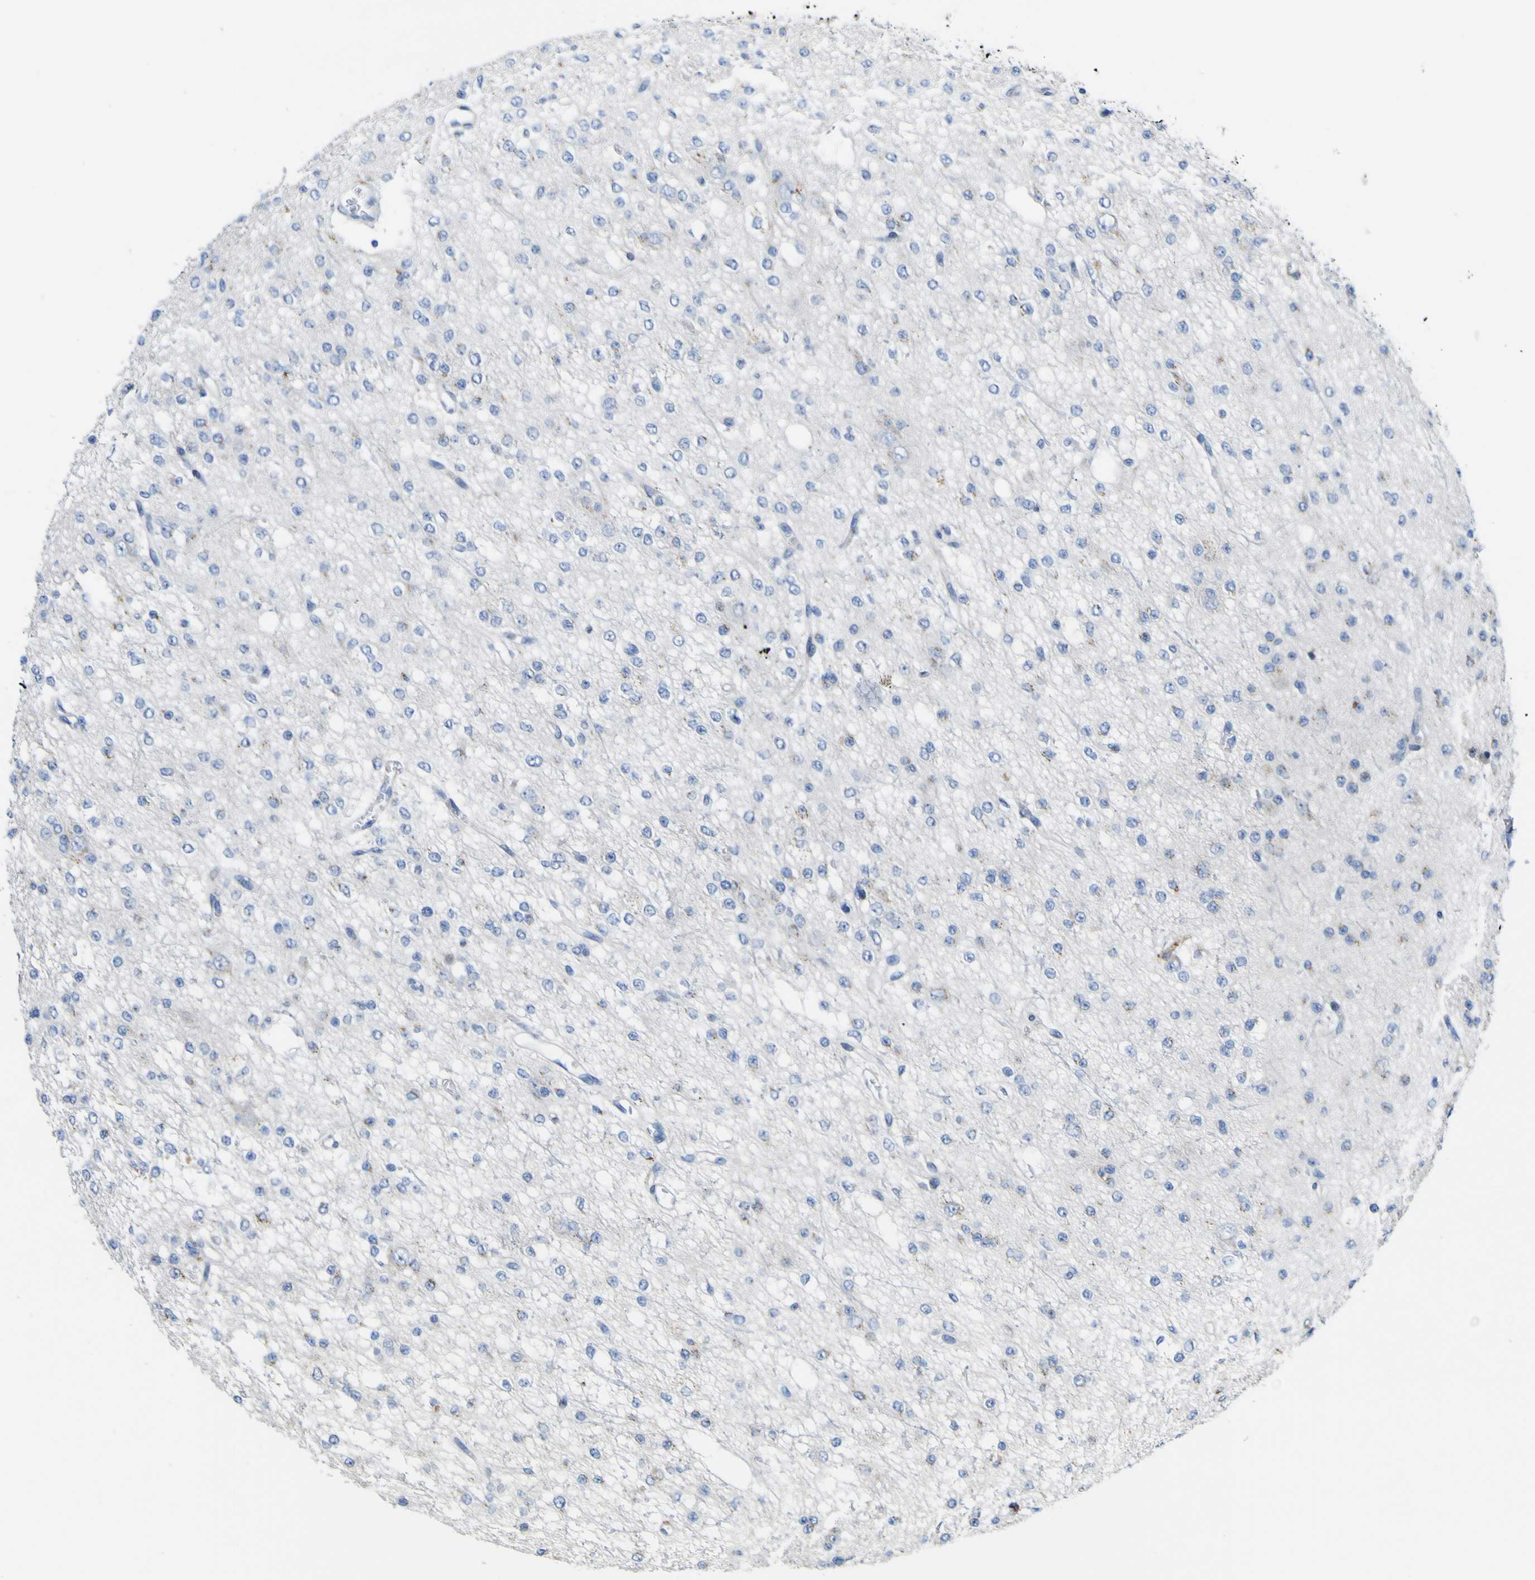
{"staining": {"intensity": "negative", "quantity": "none", "location": "none"}, "tissue": "glioma", "cell_type": "Tumor cells", "image_type": "cancer", "snomed": [{"axis": "morphology", "description": "Glioma, malignant, Low grade"}, {"axis": "topography", "description": "Brain"}], "caption": "High magnification brightfield microscopy of glioma stained with DAB (3,3'-diaminobenzidine) (brown) and counterstained with hematoxylin (blue): tumor cells show no significant positivity.", "gene": "PTPRF", "patient": {"sex": "male", "age": 38}}